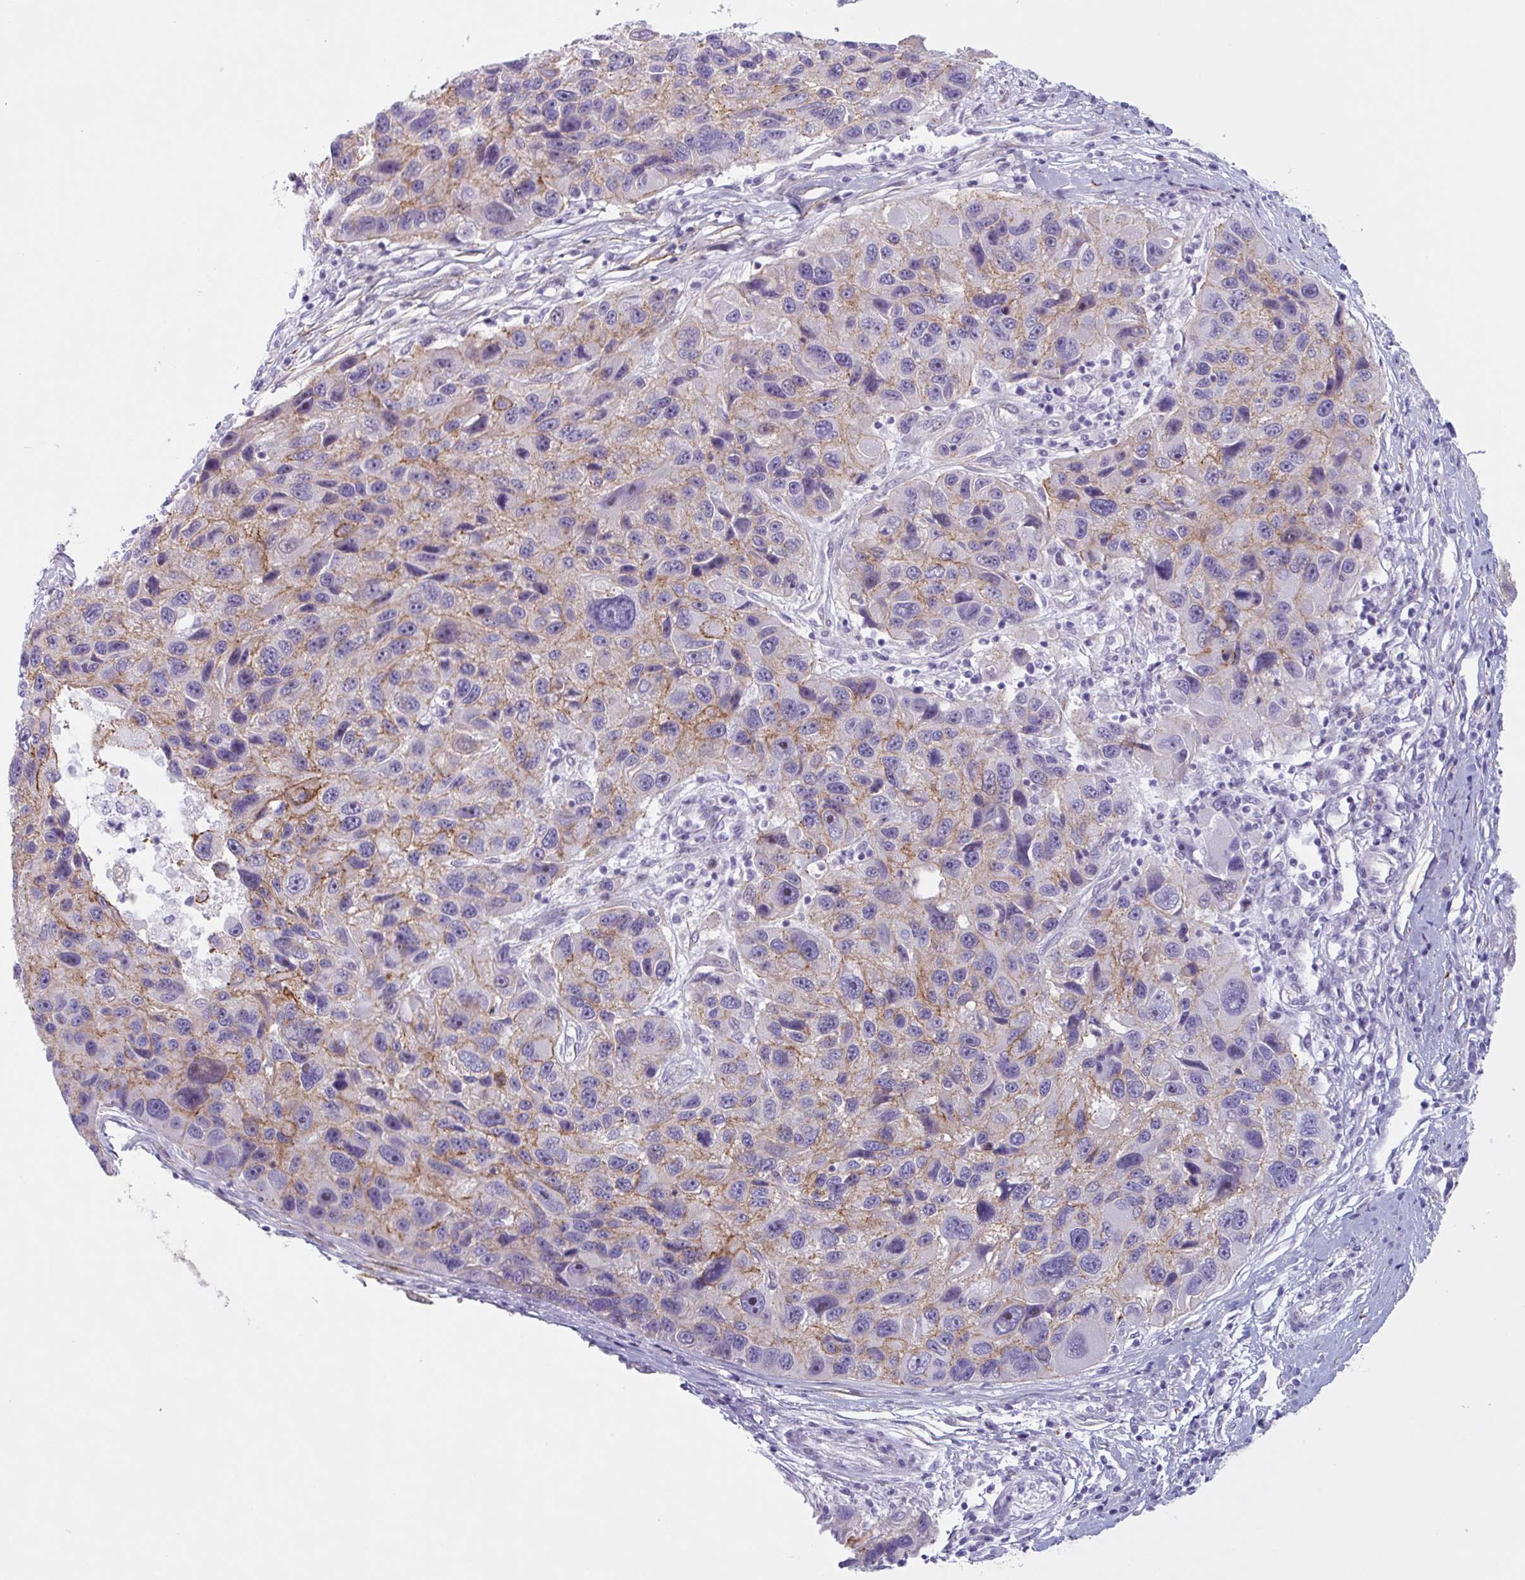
{"staining": {"intensity": "weak", "quantity": "25%-75%", "location": "cytoplasmic/membranous"}, "tissue": "melanoma", "cell_type": "Tumor cells", "image_type": "cancer", "snomed": [{"axis": "morphology", "description": "Malignant melanoma, NOS"}, {"axis": "topography", "description": "Skin"}], "caption": "Immunohistochemistry (IHC) of human malignant melanoma shows low levels of weak cytoplasmic/membranous staining in about 25%-75% of tumor cells.", "gene": "MYH10", "patient": {"sex": "male", "age": 53}}